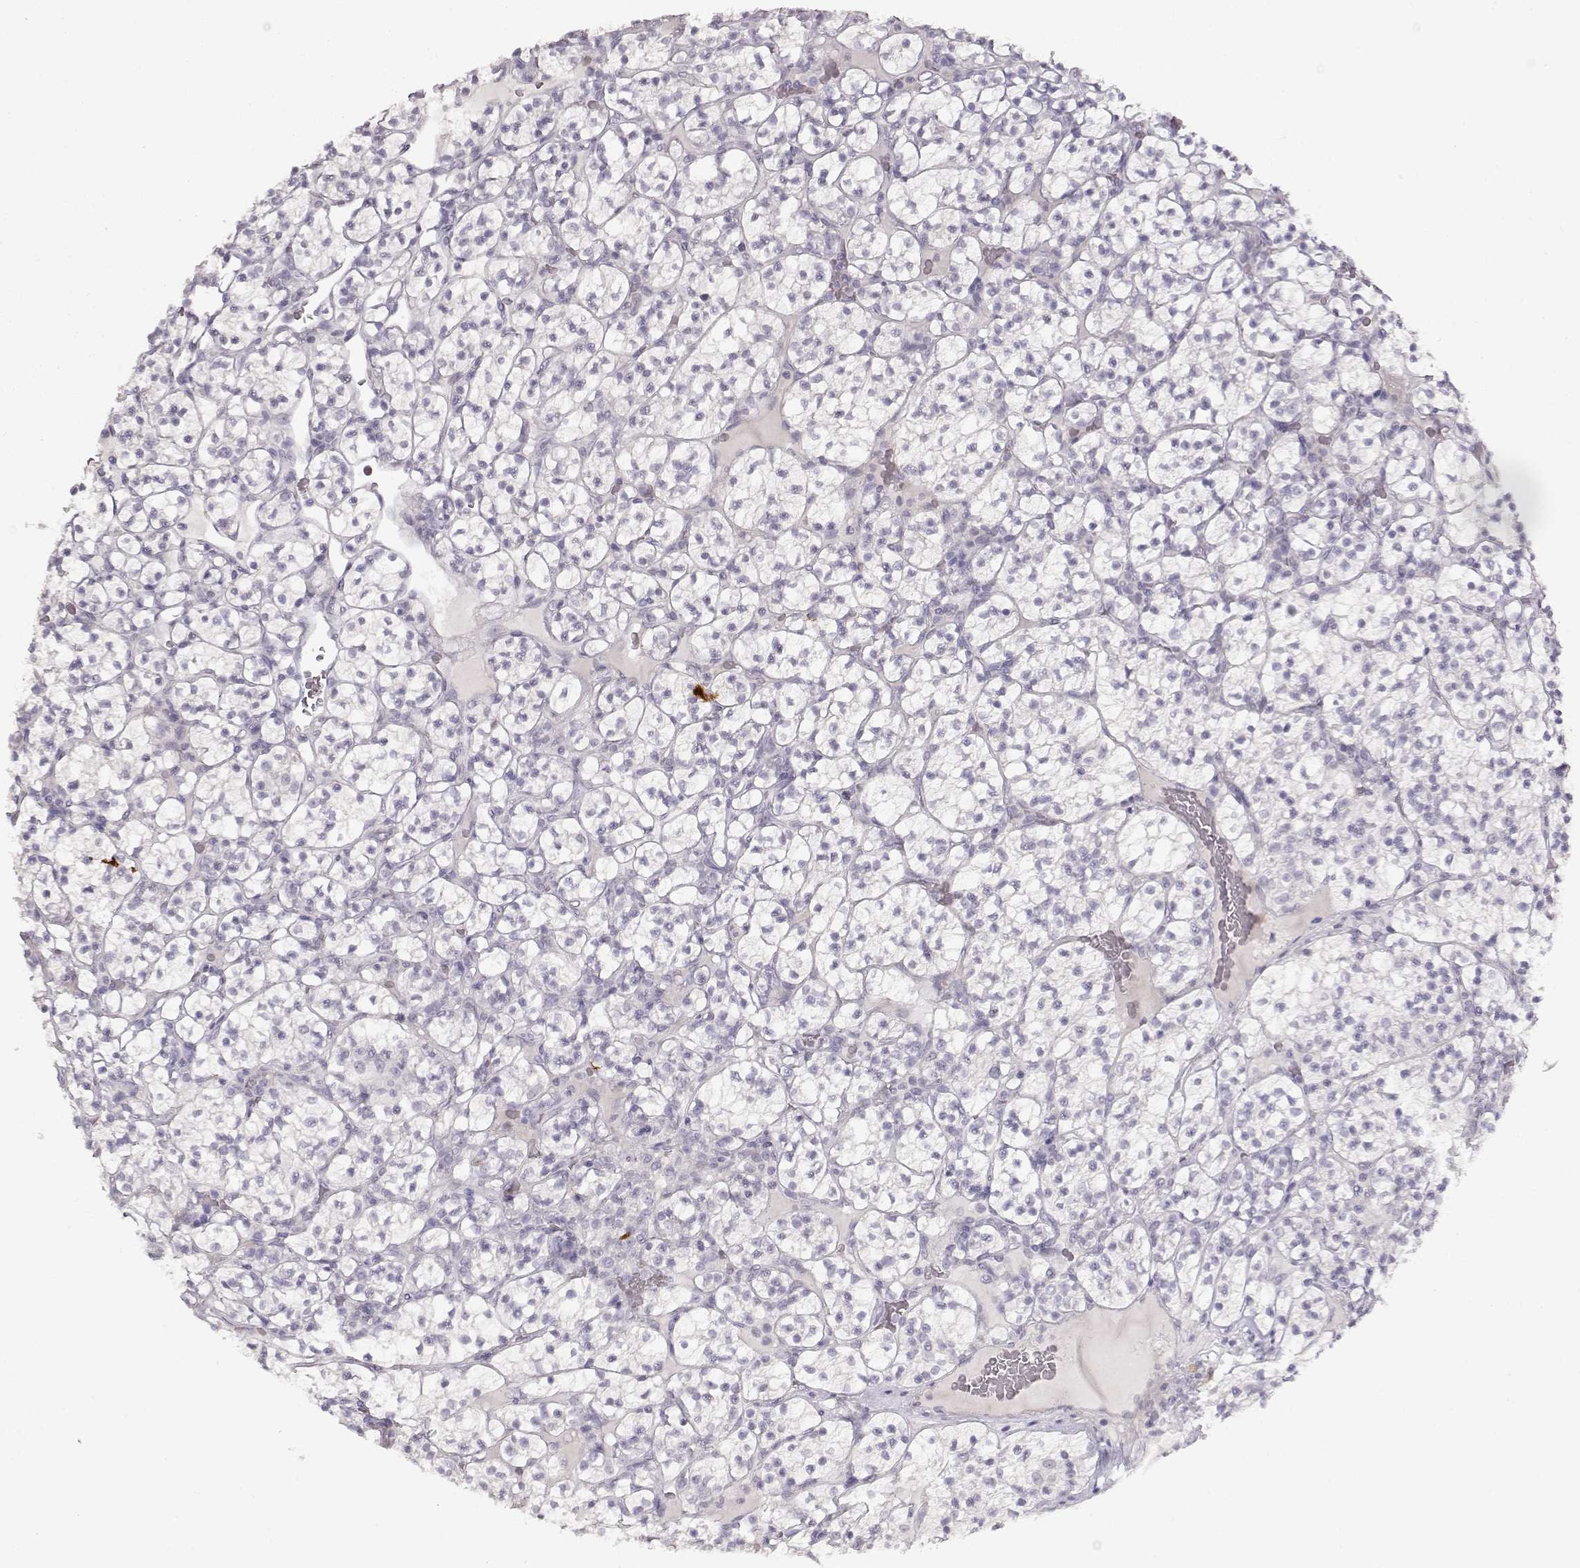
{"staining": {"intensity": "negative", "quantity": "none", "location": "none"}, "tissue": "renal cancer", "cell_type": "Tumor cells", "image_type": "cancer", "snomed": [{"axis": "morphology", "description": "Adenocarcinoma, NOS"}, {"axis": "topography", "description": "Kidney"}], "caption": "DAB immunohistochemical staining of human renal cancer (adenocarcinoma) displays no significant positivity in tumor cells.", "gene": "S100B", "patient": {"sex": "female", "age": 89}}